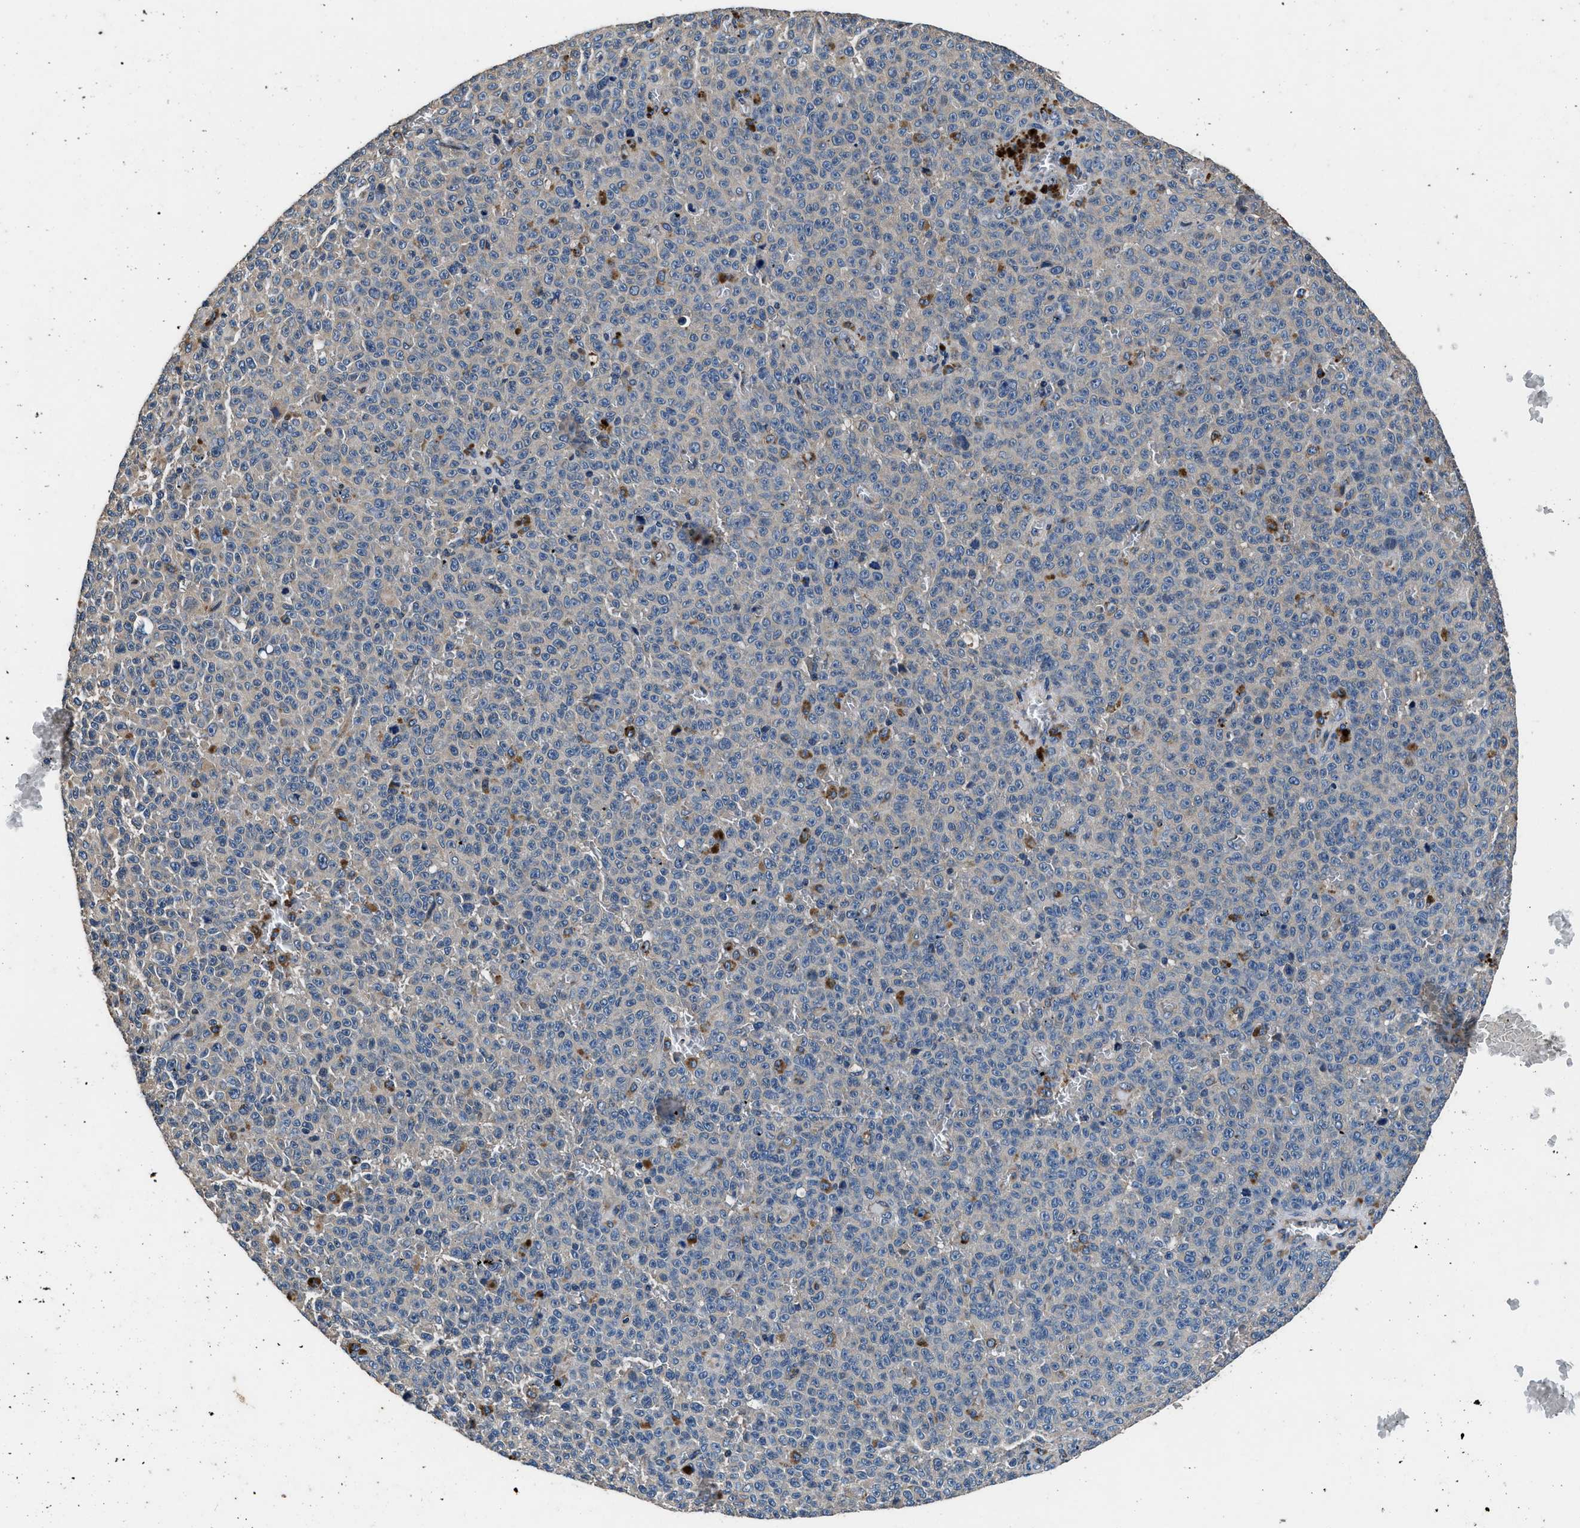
{"staining": {"intensity": "negative", "quantity": "none", "location": "none"}, "tissue": "melanoma", "cell_type": "Tumor cells", "image_type": "cancer", "snomed": [{"axis": "morphology", "description": "Malignant melanoma, NOS"}, {"axis": "topography", "description": "Skin"}], "caption": "Malignant melanoma was stained to show a protein in brown. There is no significant positivity in tumor cells.", "gene": "DHRS7B", "patient": {"sex": "female", "age": 82}}